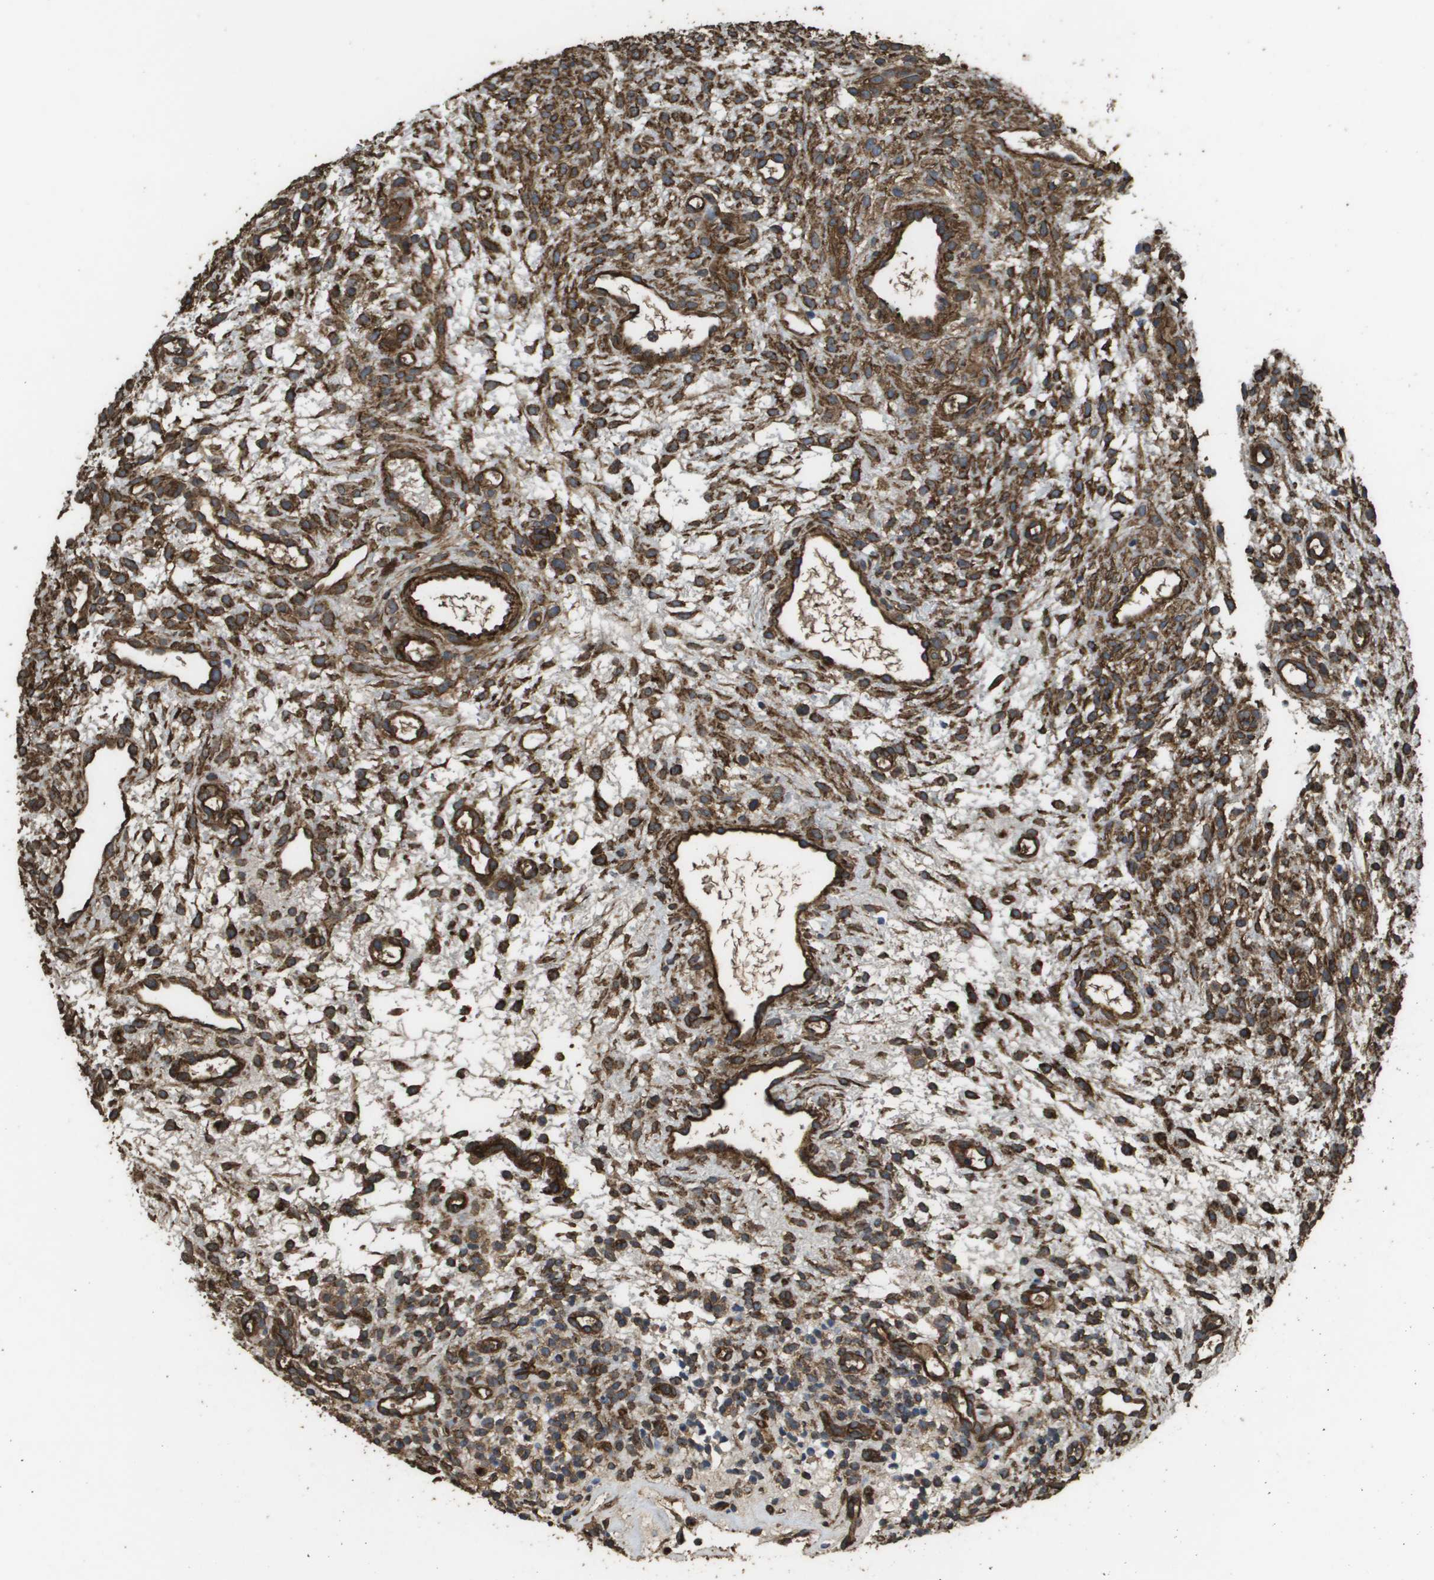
{"staining": {"intensity": "strong", "quantity": ">75%", "location": "cytoplasmic/membranous"}, "tissue": "ovary", "cell_type": "Ovarian stroma cells", "image_type": "normal", "snomed": [{"axis": "morphology", "description": "Normal tissue, NOS"}, {"axis": "morphology", "description": "Cyst, NOS"}, {"axis": "topography", "description": "Ovary"}], "caption": "Brown immunohistochemical staining in normal ovary demonstrates strong cytoplasmic/membranous positivity in about >75% of ovarian stroma cells.", "gene": "AAMP", "patient": {"sex": "female", "age": 18}}